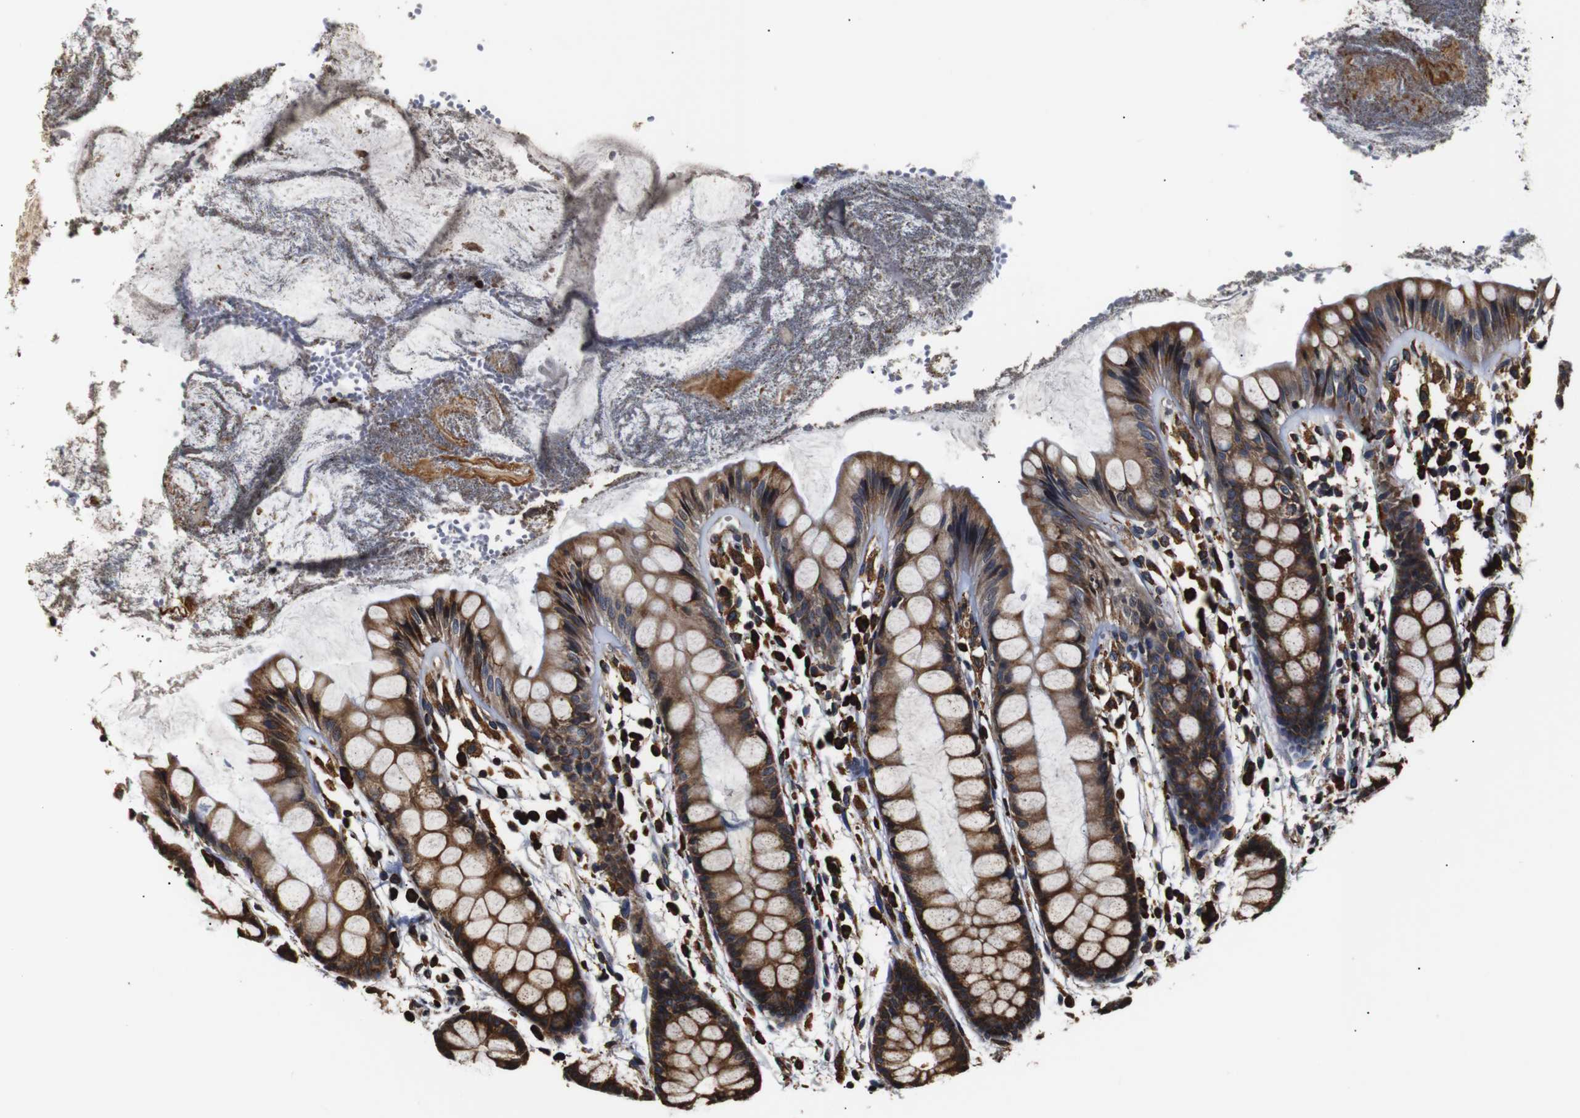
{"staining": {"intensity": "moderate", "quantity": ">75%", "location": "cytoplasmic/membranous"}, "tissue": "rectum", "cell_type": "Glandular cells", "image_type": "normal", "snomed": [{"axis": "morphology", "description": "Normal tissue, NOS"}, {"axis": "topography", "description": "Rectum"}], "caption": "The immunohistochemical stain labels moderate cytoplasmic/membranous expression in glandular cells of benign rectum.", "gene": "HHIP", "patient": {"sex": "female", "age": 66}}